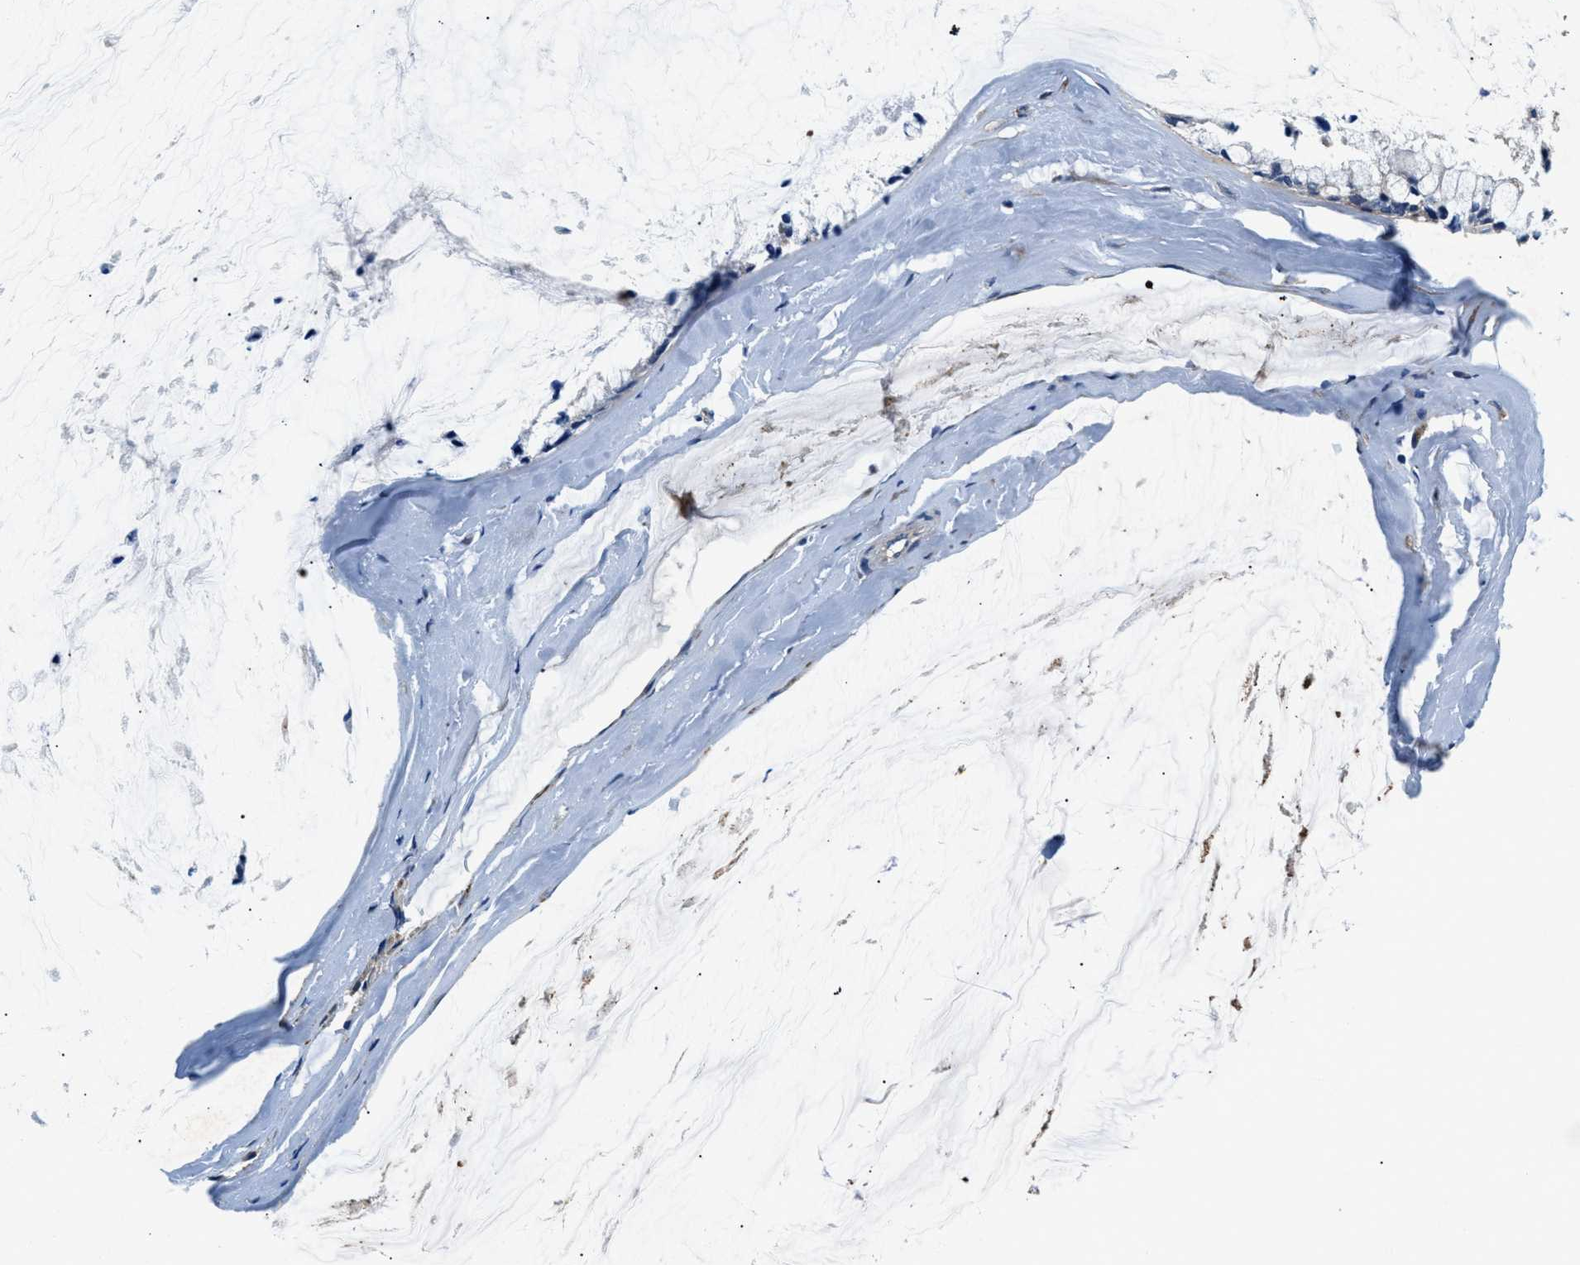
{"staining": {"intensity": "negative", "quantity": "none", "location": "none"}, "tissue": "ovarian cancer", "cell_type": "Tumor cells", "image_type": "cancer", "snomed": [{"axis": "morphology", "description": "Cystadenocarcinoma, mucinous, NOS"}, {"axis": "topography", "description": "Ovary"}], "caption": "Immunohistochemistry of ovarian cancer exhibits no staining in tumor cells.", "gene": "PRTFDC1", "patient": {"sex": "female", "age": 39}}